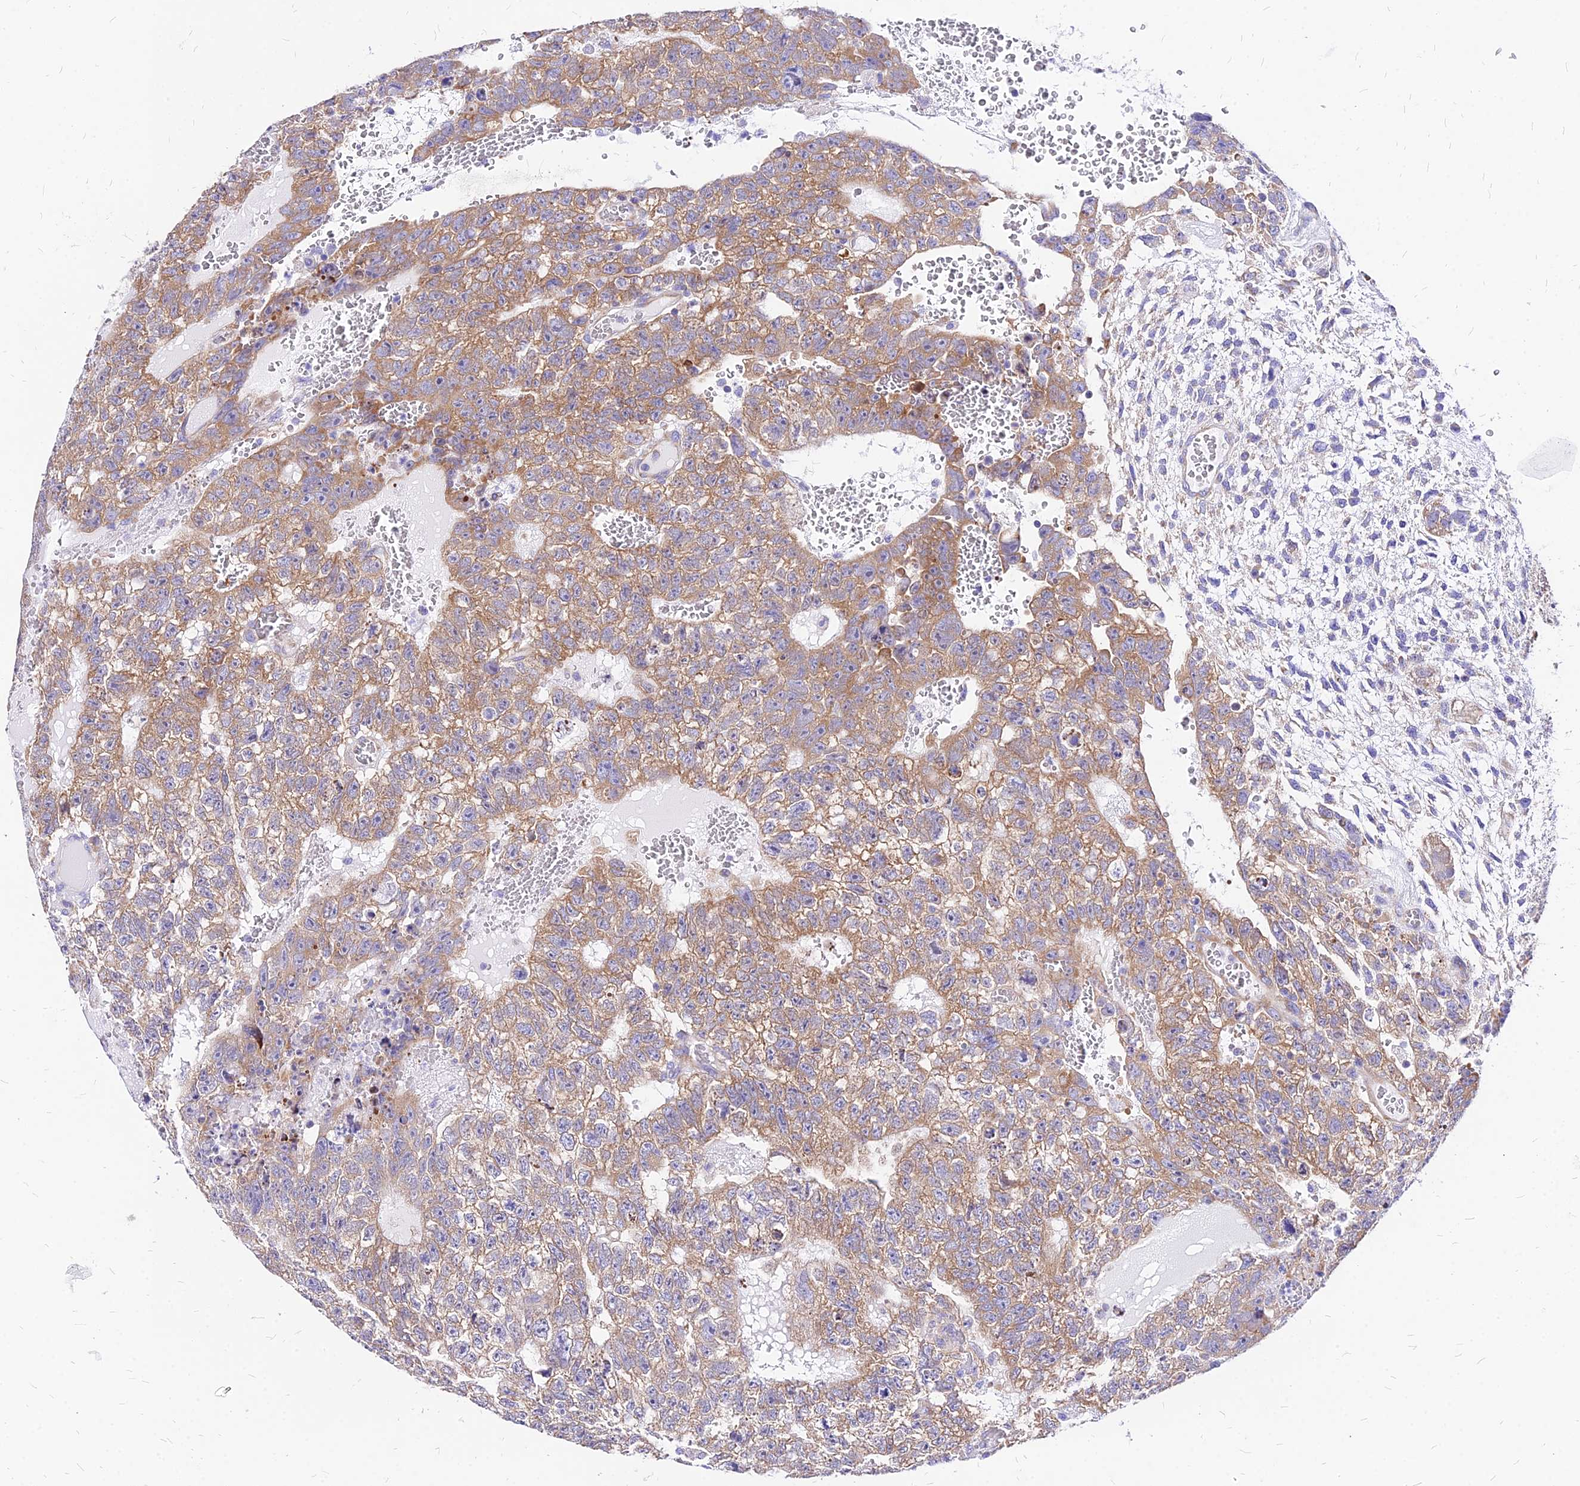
{"staining": {"intensity": "moderate", "quantity": ">75%", "location": "cytoplasmic/membranous"}, "tissue": "testis cancer", "cell_type": "Tumor cells", "image_type": "cancer", "snomed": [{"axis": "morphology", "description": "Carcinoma, Embryonal, NOS"}, {"axis": "topography", "description": "Testis"}], "caption": "Embryonal carcinoma (testis) stained with DAB immunohistochemistry (IHC) shows medium levels of moderate cytoplasmic/membranous staining in approximately >75% of tumor cells.", "gene": "RPL19", "patient": {"sex": "male", "age": 26}}